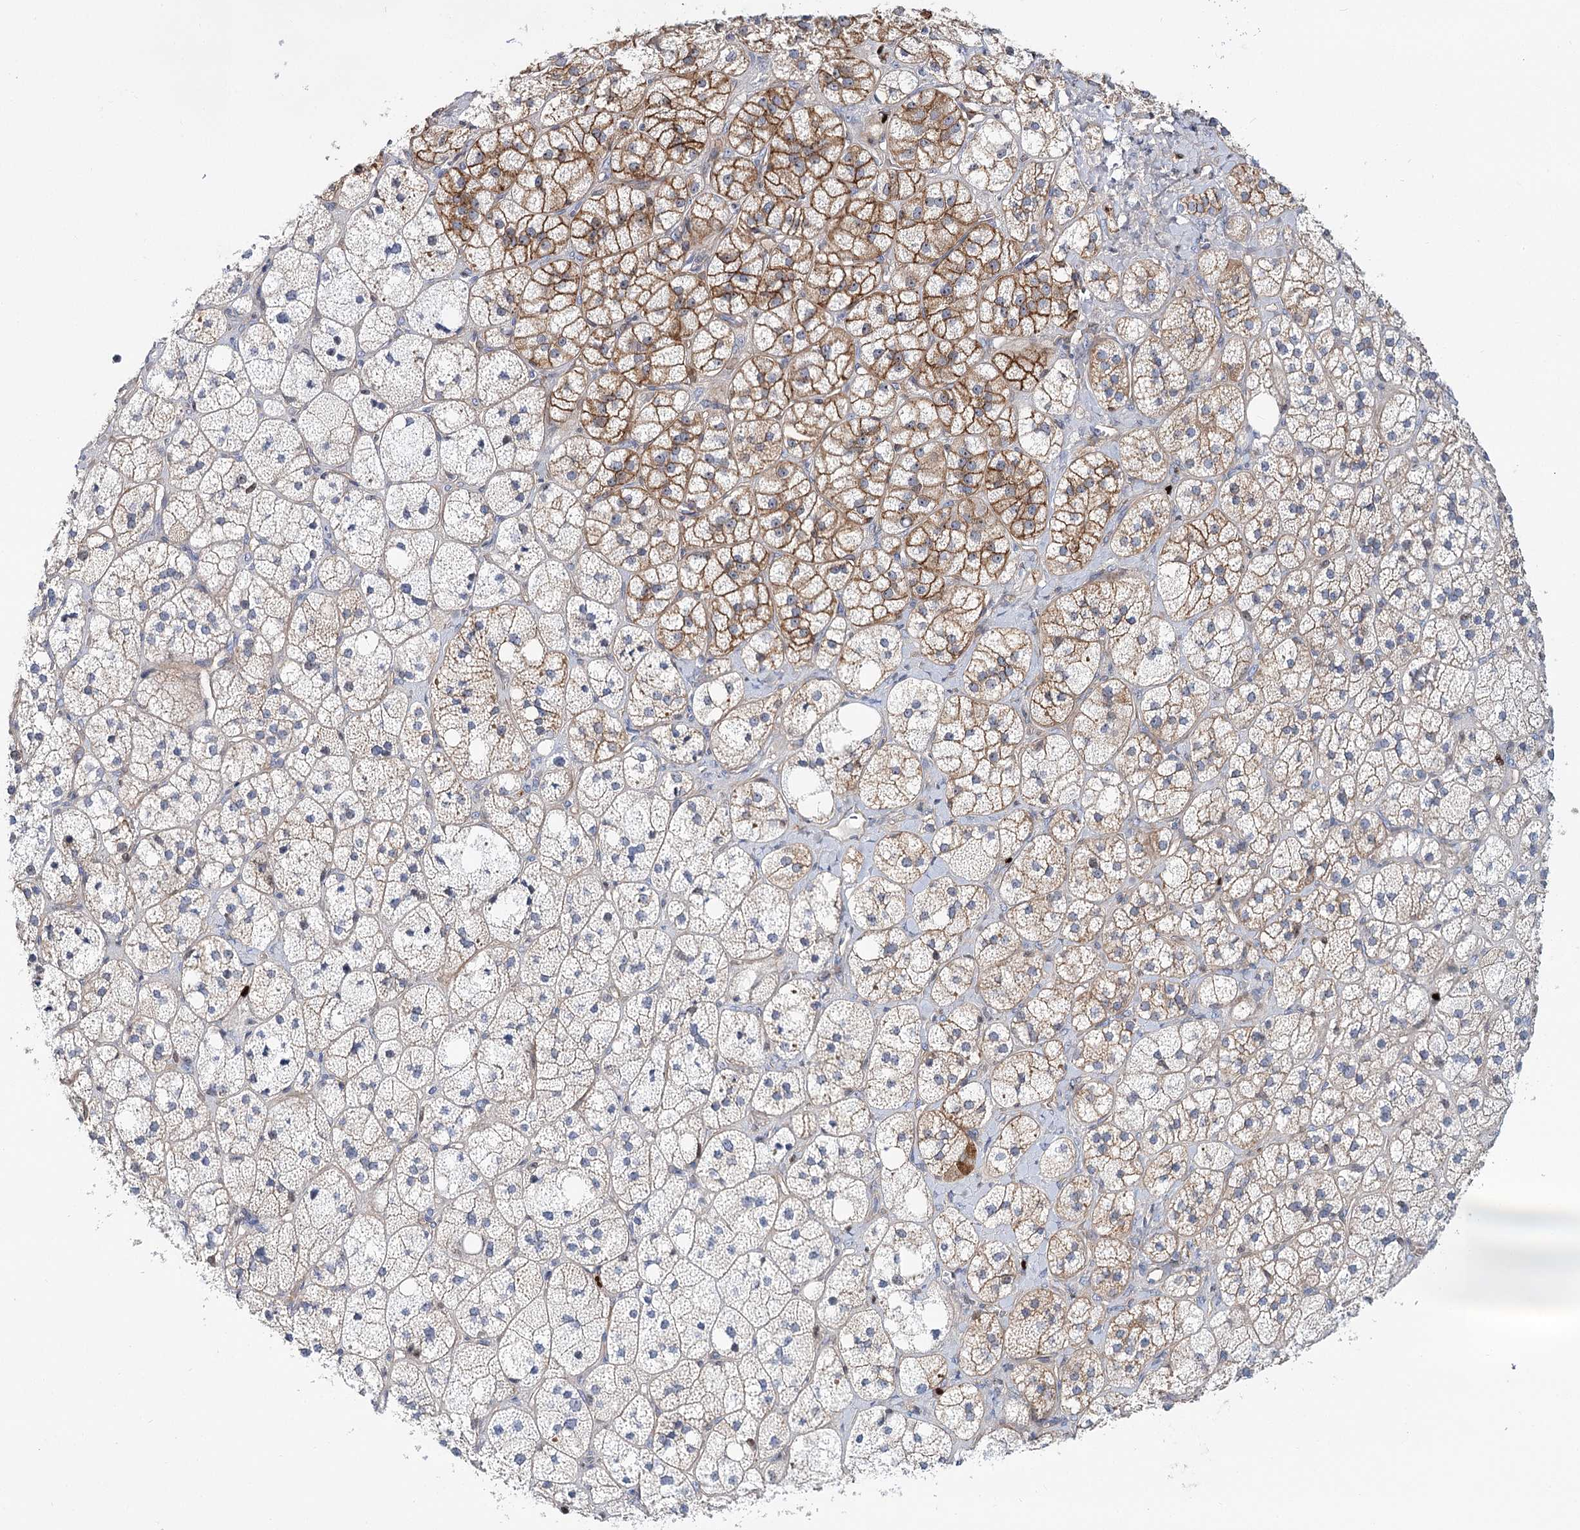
{"staining": {"intensity": "moderate", "quantity": "25%-75%", "location": "cytoplasmic/membranous"}, "tissue": "adrenal gland", "cell_type": "Glandular cells", "image_type": "normal", "snomed": [{"axis": "morphology", "description": "Normal tissue, NOS"}, {"axis": "topography", "description": "Adrenal gland"}], "caption": "Adrenal gland stained with immunohistochemistry (IHC) demonstrates moderate cytoplasmic/membranous positivity in about 25%-75% of glandular cells. The staining is performed using DAB (3,3'-diaminobenzidine) brown chromogen to label protein expression. The nuclei are counter-stained blue using hematoxylin.", "gene": "C11orf52", "patient": {"sex": "male", "age": 61}}